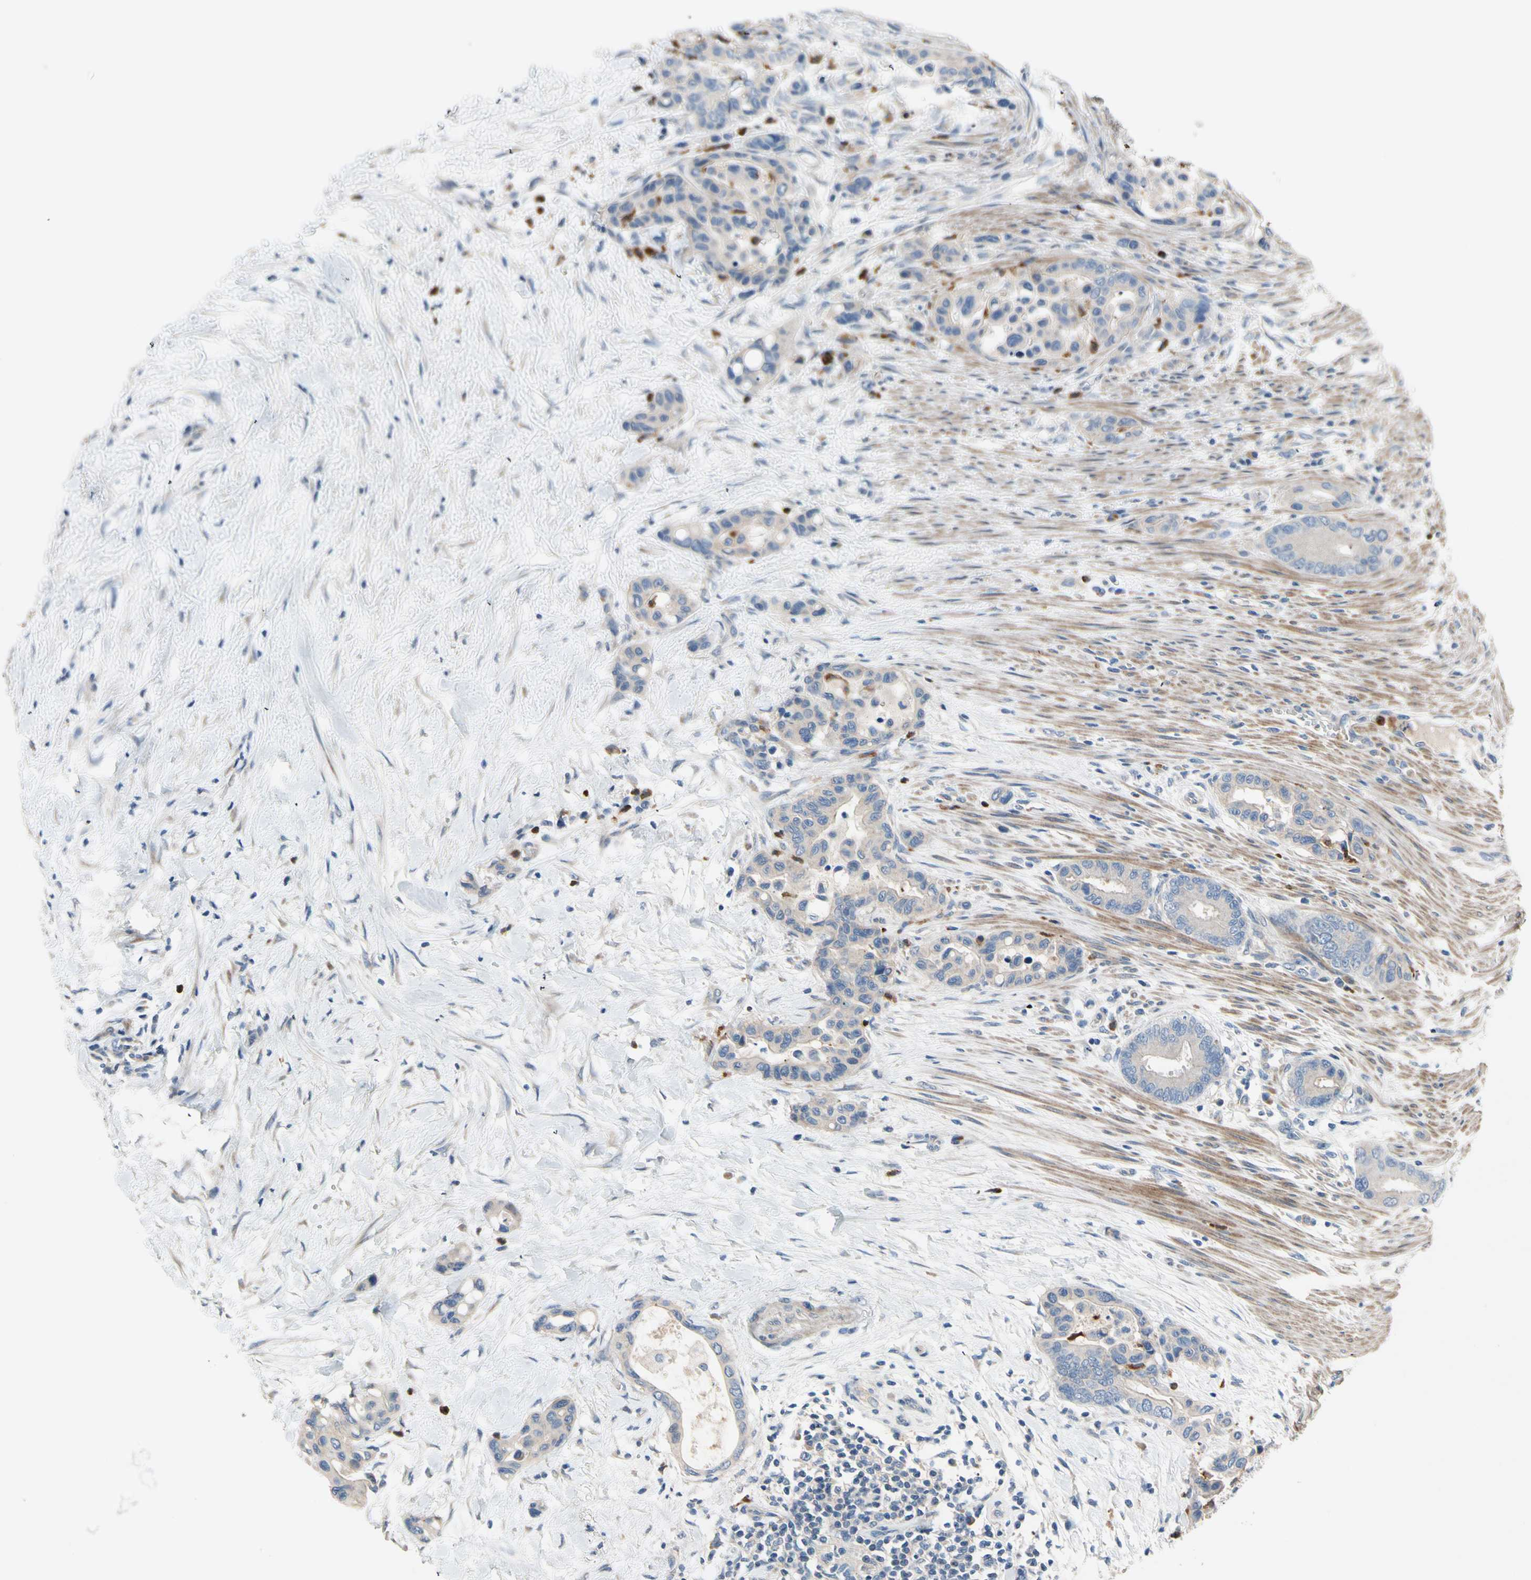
{"staining": {"intensity": "negative", "quantity": "none", "location": "none"}, "tissue": "colorectal cancer", "cell_type": "Tumor cells", "image_type": "cancer", "snomed": [{"axis": "morphology", "description": "Normal tissue, NOS"}, {"axis": "morphology", "description": "Adenocarcinoma, NOS"}, {"axis": "topography", "description": "Colon"}], "caption": "Immunohistochemistry (IHC) of human adenocarcinoma (colorectal) exhibits no expression in tumor cells.", "gene": "SIGLEC5", "patient": {"sex": "male", "age": 82}}